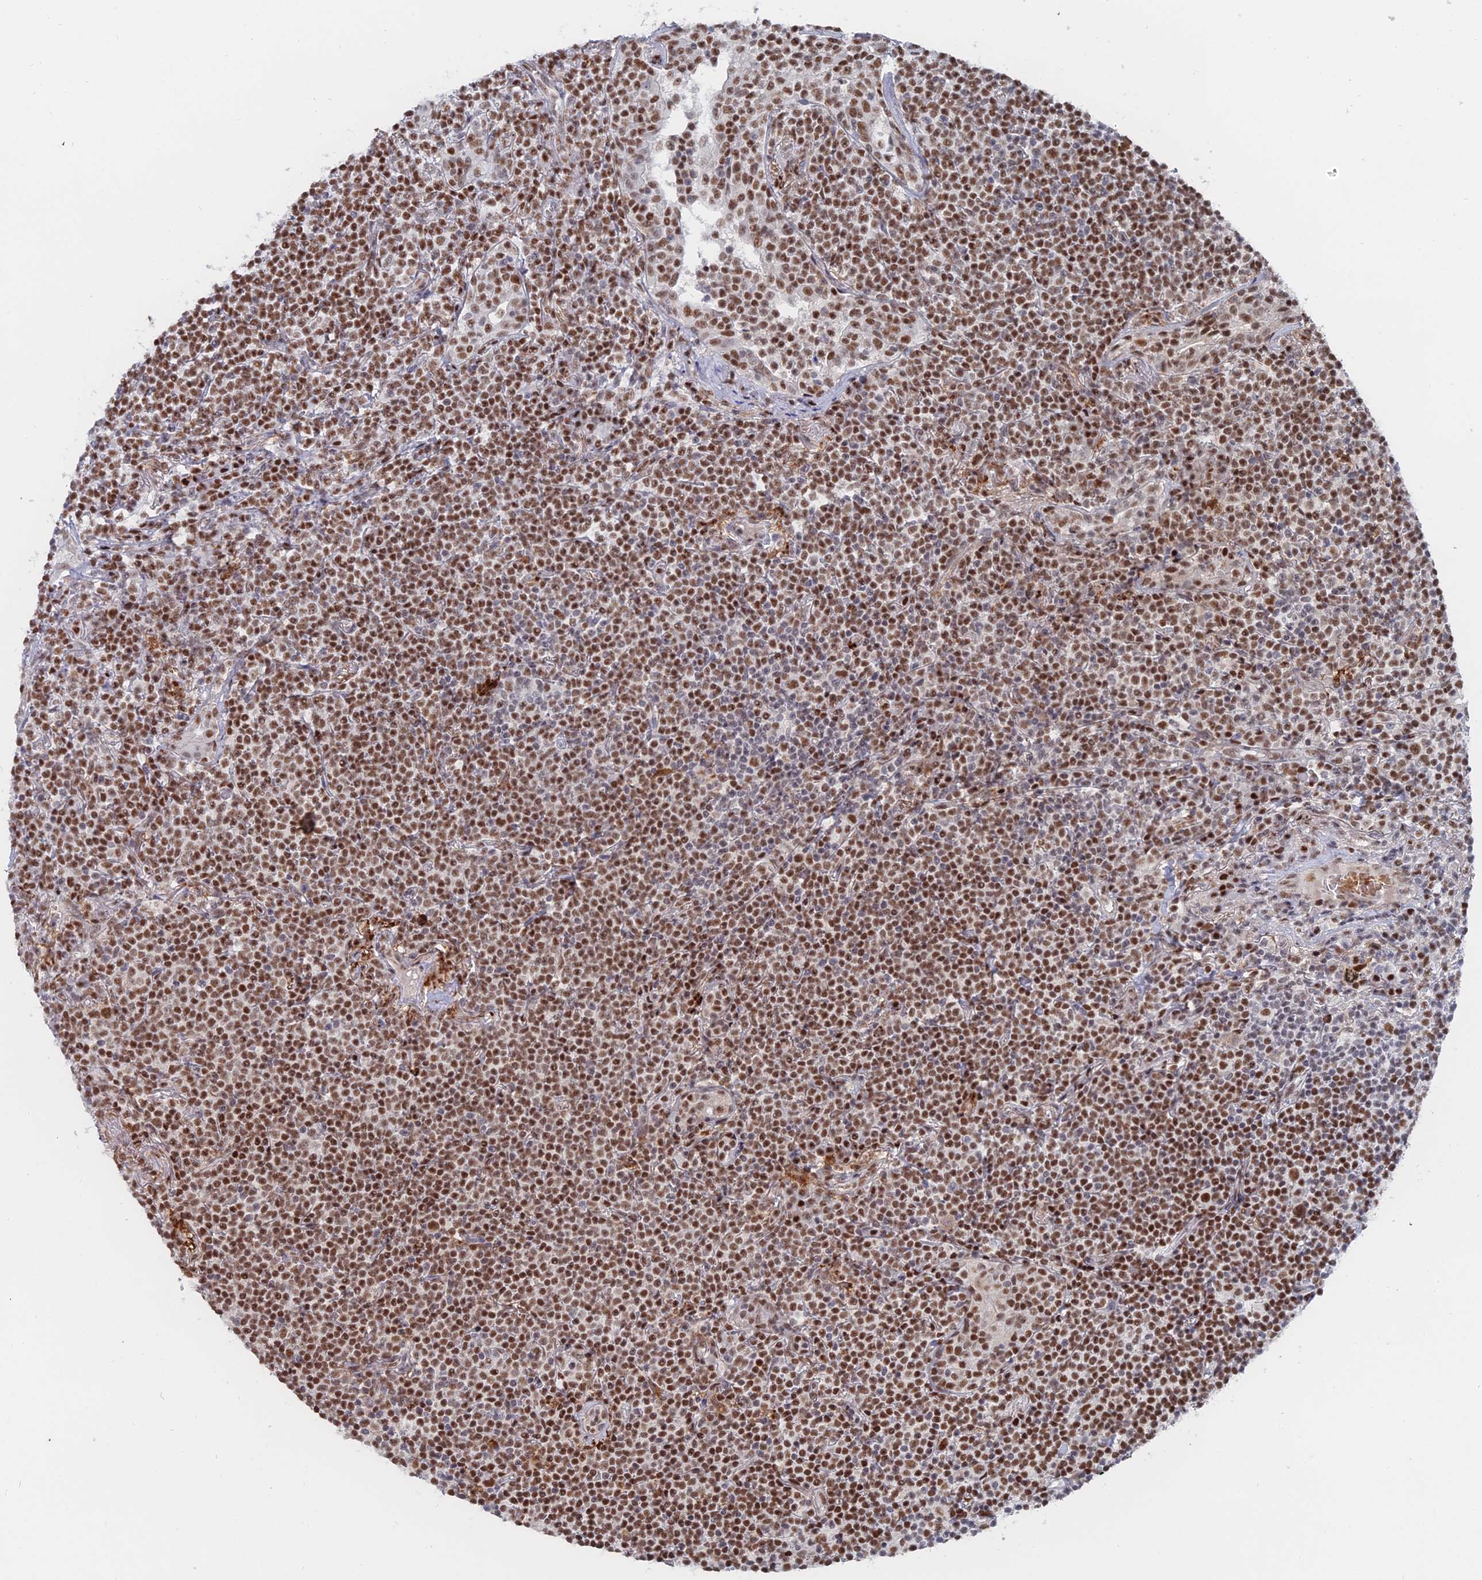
{"staining": {"intensity": "moderate", "quantity": ">75%", "location": "nuclear"}, "tissue": "lymphoma", "cell_type": "Tumor cells", "image_type": "cancer", "snomed": [{"axis": "morphology", "description": "Malignant lymphoma, non-Hodgkin's type, Low grade"}, {"axis": "topography", "description": "Lung"}], "caption": "Human lymphoma stained for a protein (brown) shows moderate nuclear positive staining in approximately >75% of tumor cells.", "gene": "GSC2", "patient": {"sex": "female", "age": 71}}